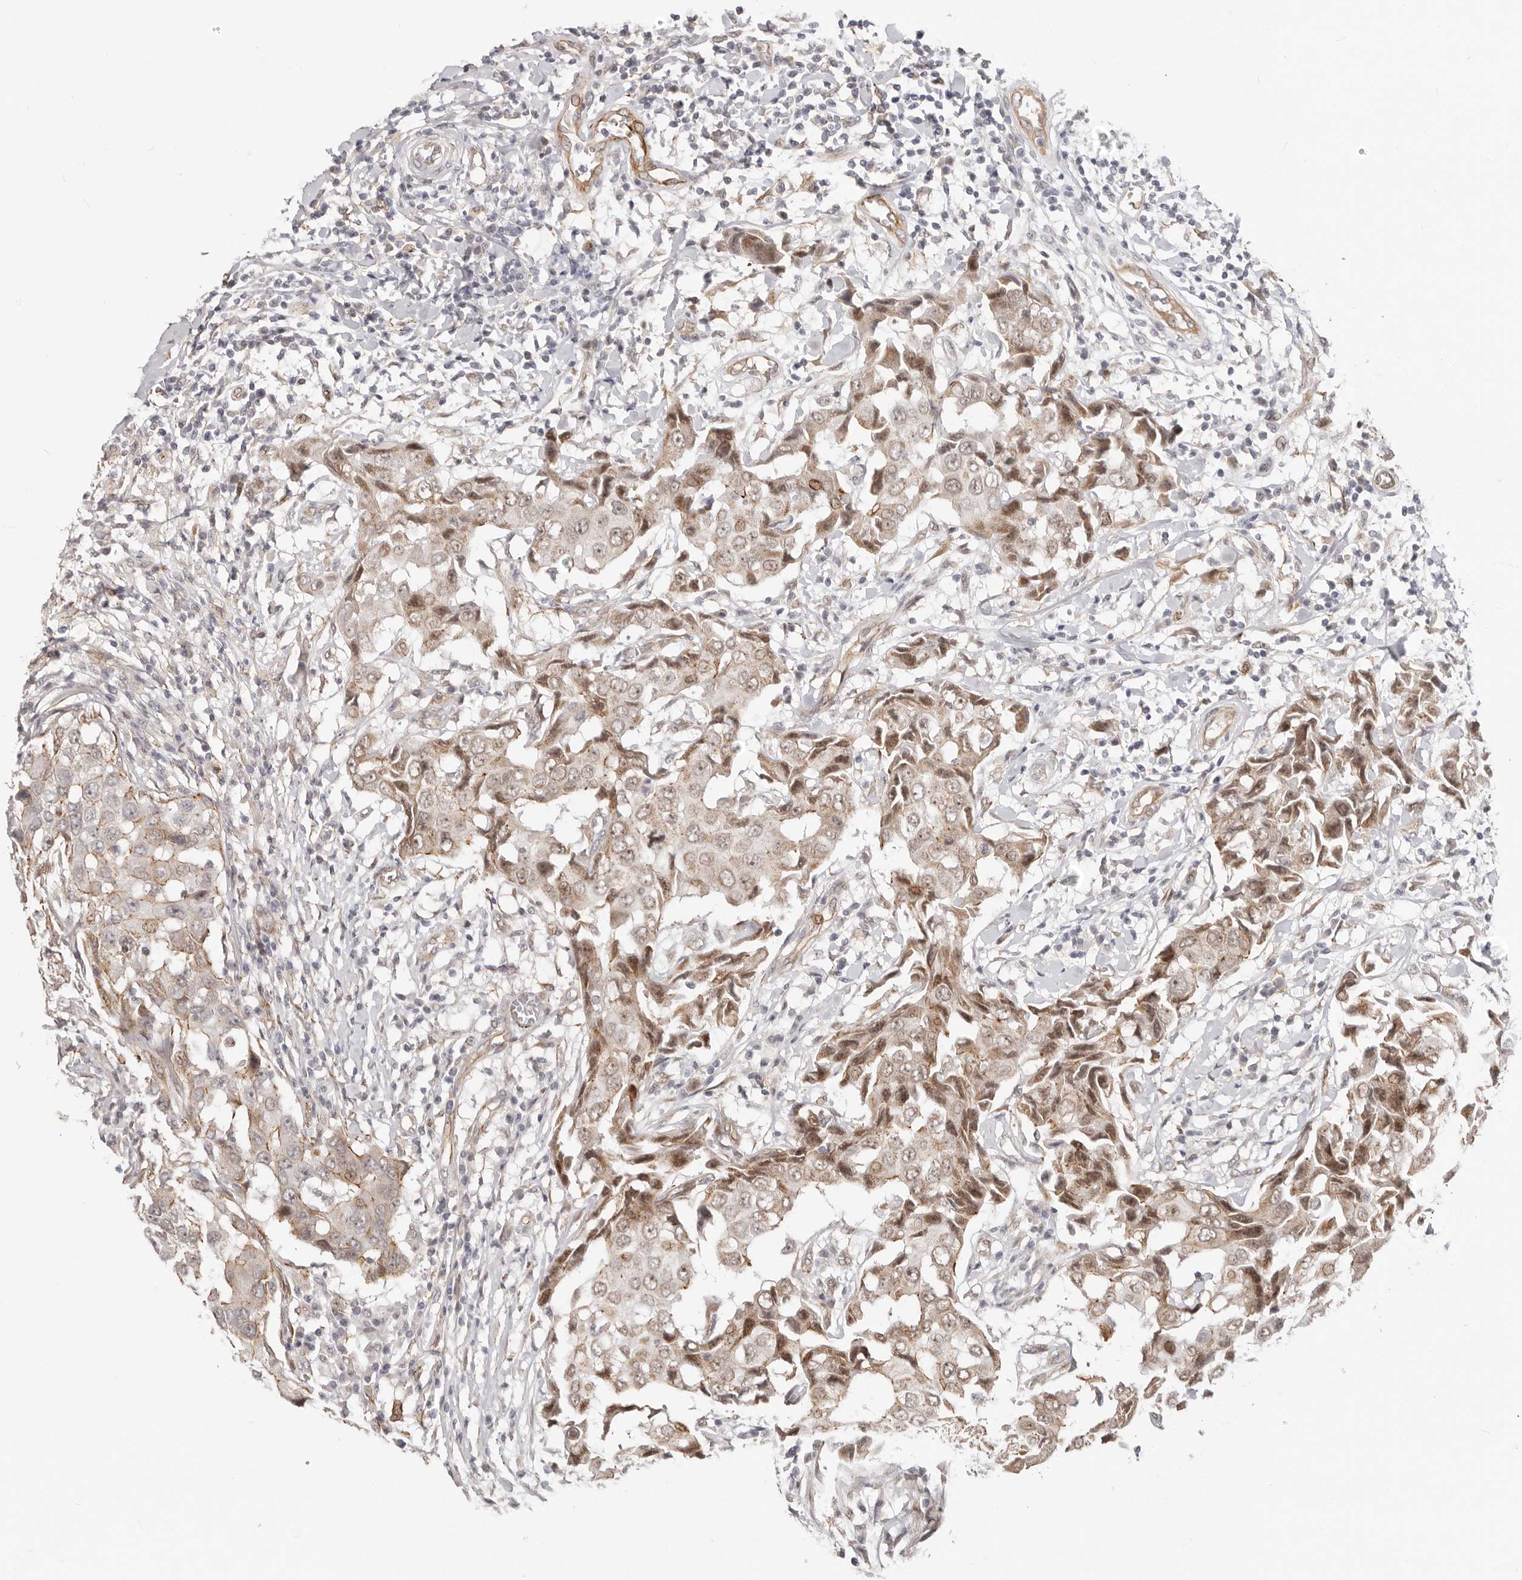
{"staining": {"intensity": "moderate", "quantity": "25%-75%", "location": "cytoplasmic/membranous,nuclear"}, "tissue": "breast cancer", "cell_type": "Tumor cells", "image_type": "cancer", "snomed": [{"axis": "morphology", "description": "Duct carcinoma"}, {"axis": "topography", "description": "Breast"}], "caption": "This is a micrograph of immunohistochemistry (IHC) staining of invasive ductal carcinoma (breast), which shows moderate expression in the cytoplasmic/membranous and nuclear of tumor cells.", "gene": "SZT2", "patient": {"sex": "female", "age": 27}}